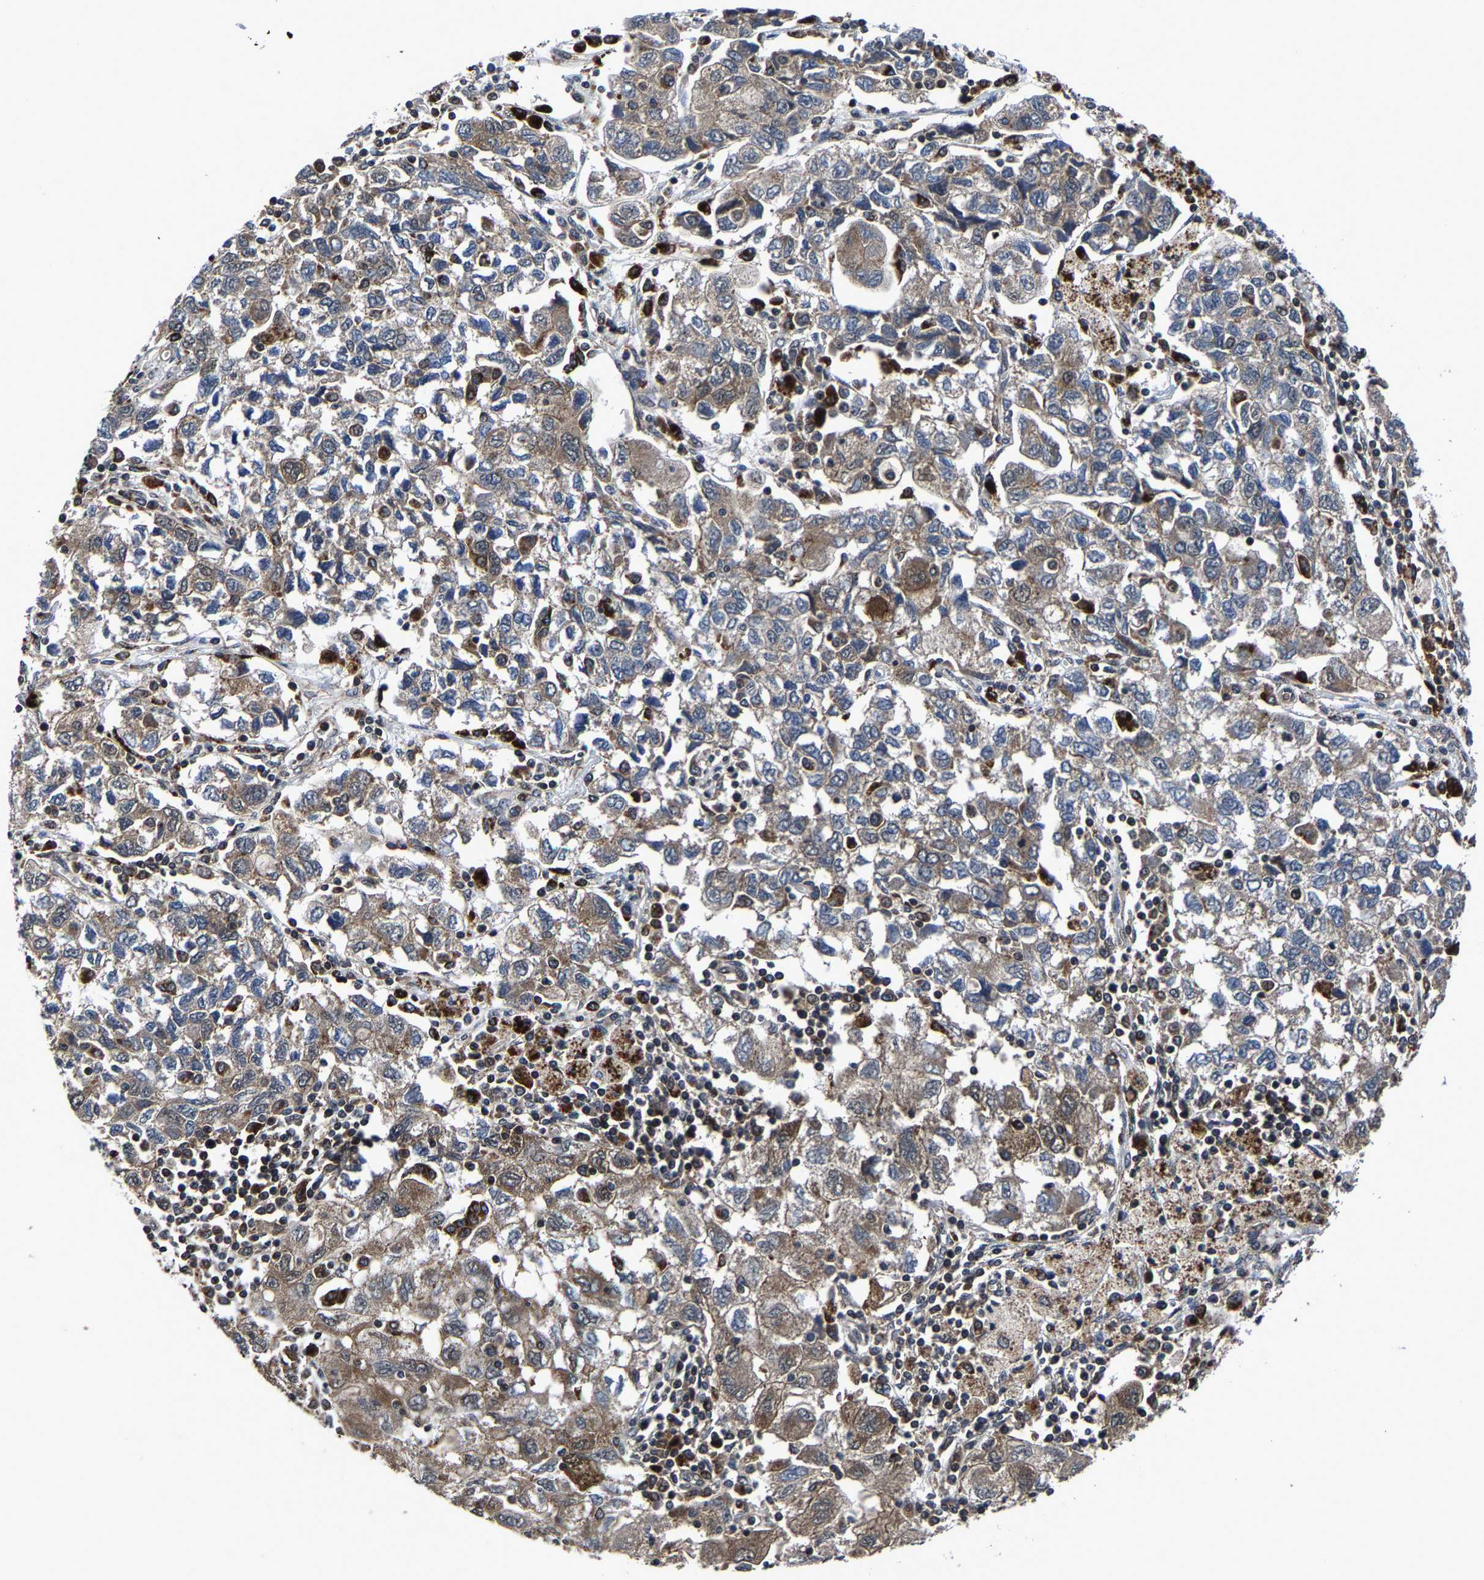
{"staining": {"intensity": "moderate", "quantity": ">75%", "location": "cytoplasmic/membranous"}, "tissue": "ovarian cancer", "cell_type": "Tumor cells", "image_type": "cancer", "snomed": [{"axis": "morphology", "description": "Carcinoma, NOS"}, {"axis": "morphology", "description": "Cystadenocarcinoma, serous, NOS"}, {"axis": "topography", "description": "Ovary"}], "caption": "Immunohistochemistry (IHC) micrograph of human ovarian cancer stained for a protein (brown), which reveals medium levels of moderate cytoplasmic/membranous expression in about >75% of tumor cells.", "gene": "ZCCHC7", "patient": {"sex": "female", "age": 69}}